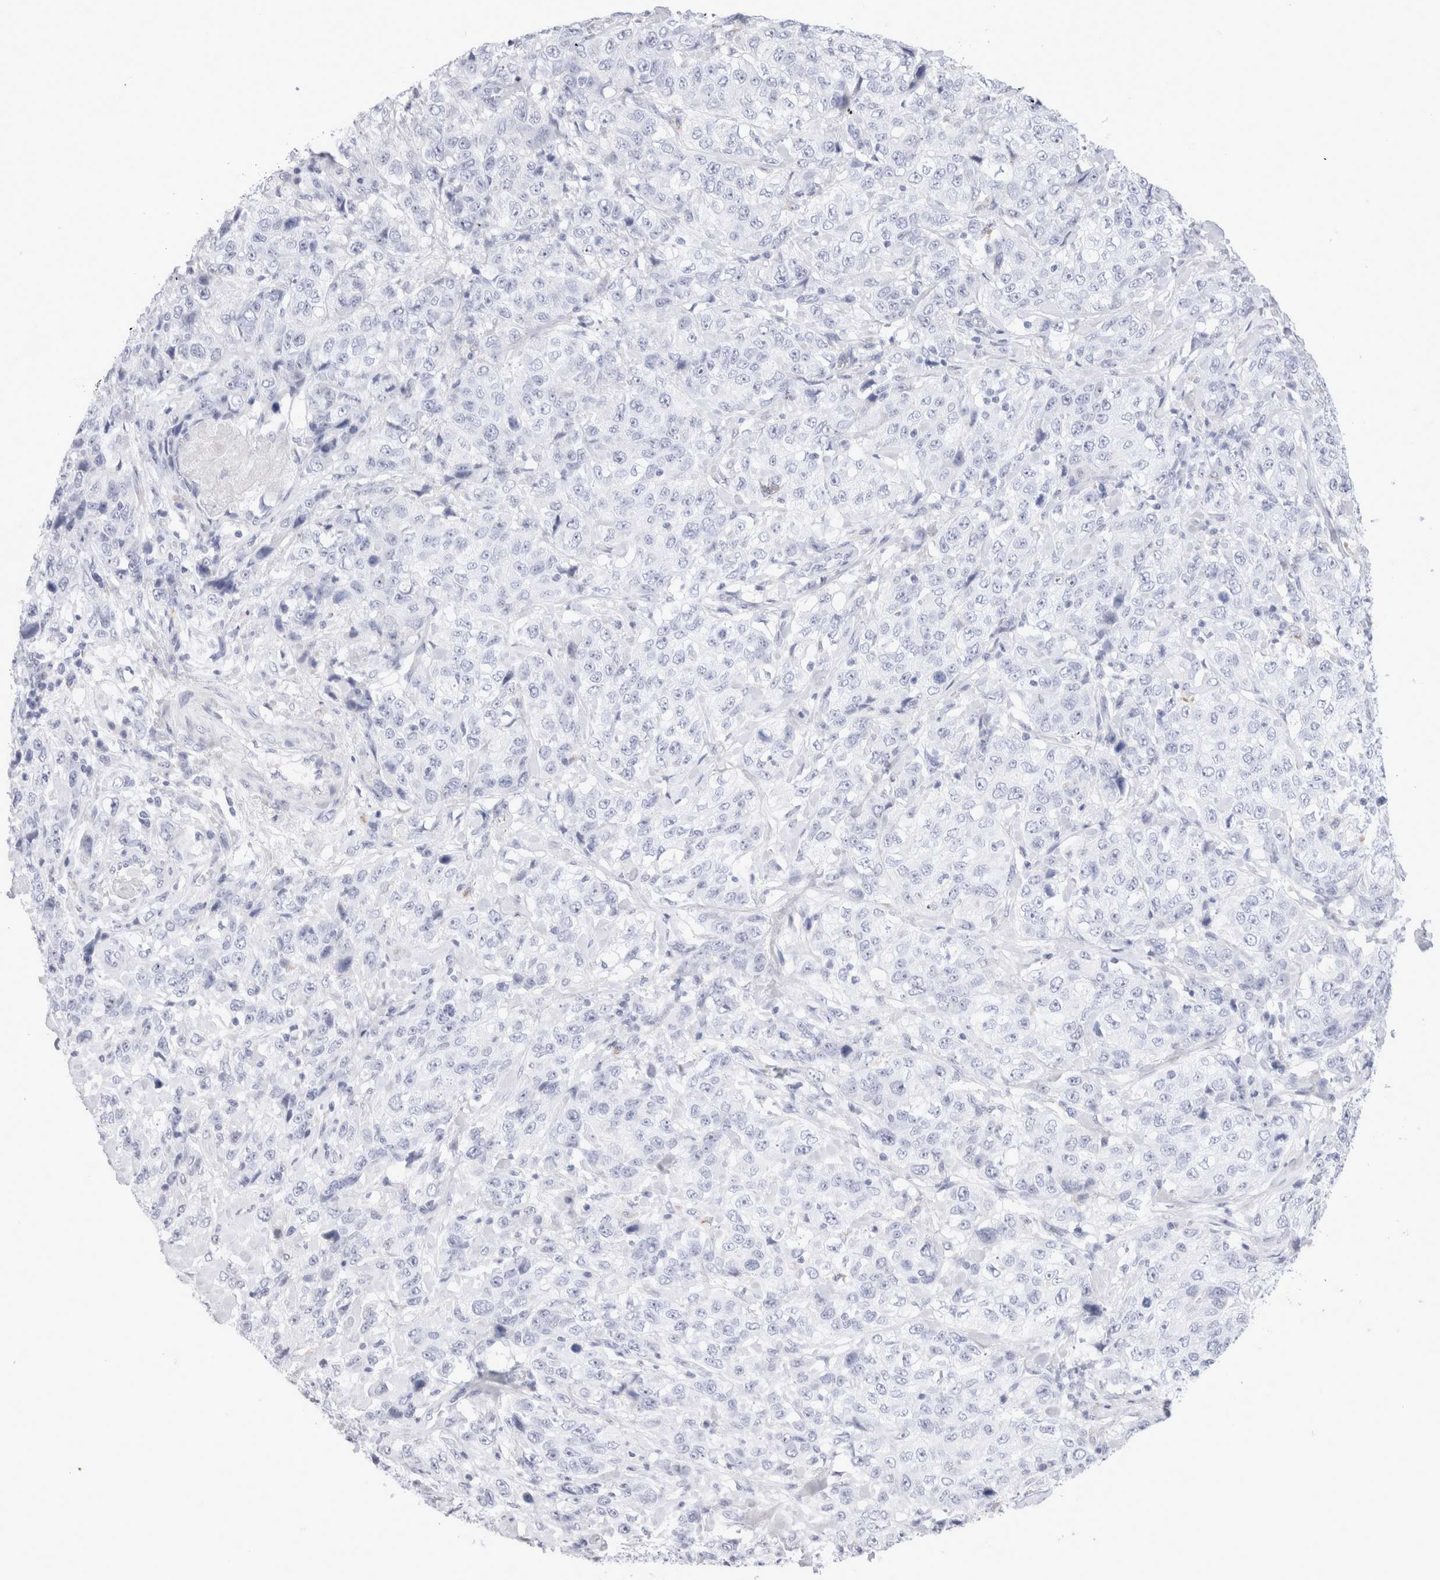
{"staining": {"intensity": "negative", "quantity": "none", "location": "none"}, "tissue": "stomach cancer", "cell_type": "Tumor cells", "image_type": "cancer", "snomed": [{"axis": "morphology", "description": "Adenocarcinoma, NOS"}, {"axis": "topography", "description": "Stomach"}], "caption": "DAB (3,3'-diaminobenzidine) immunohistochemical staining of human adenocarcinoma (stomach) reveals no significant expression in tumor cells.", "gene": "MUC15", "patient": {"sex": "male", "age": 48}}